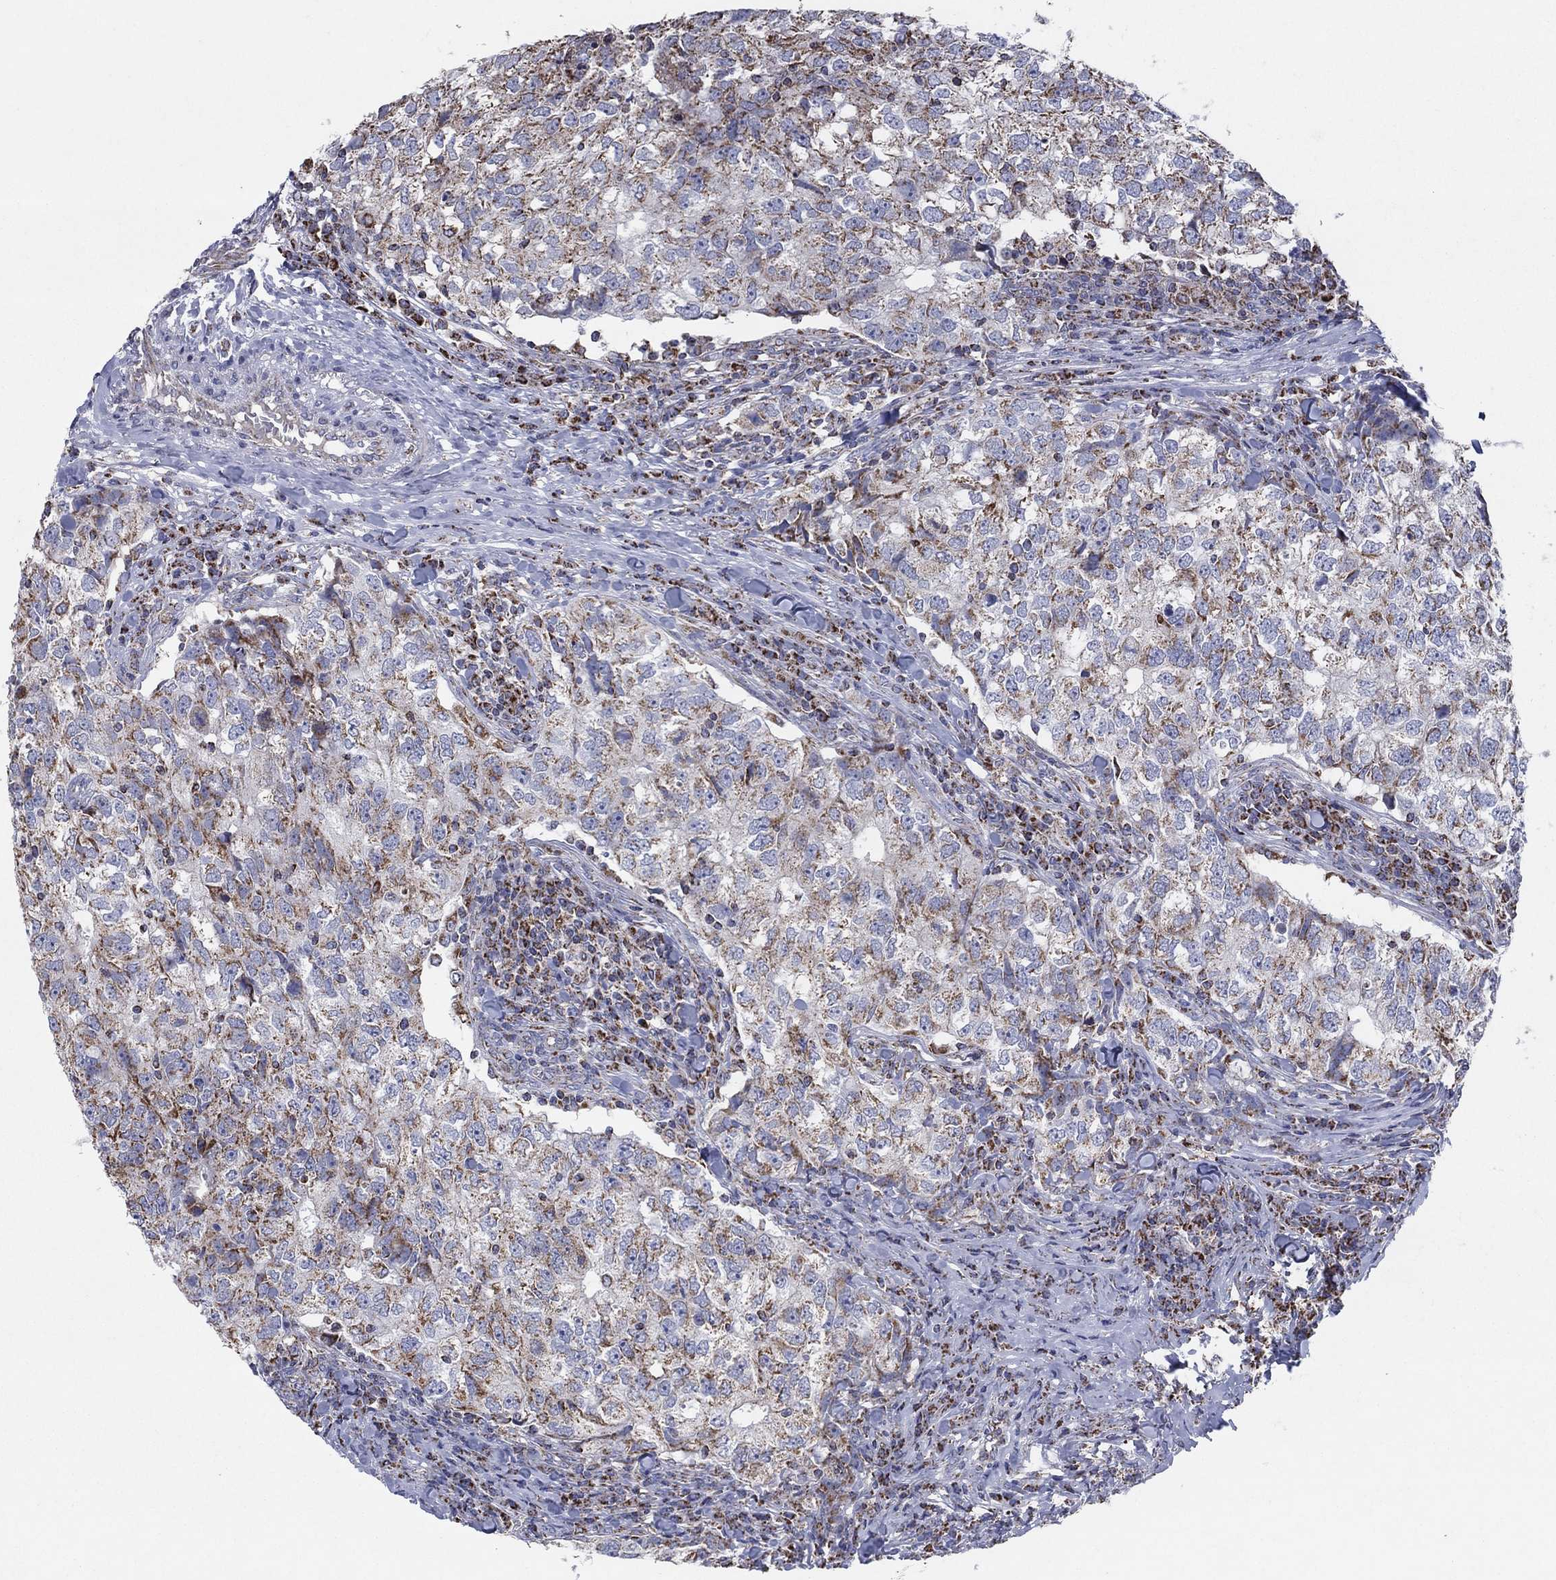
{"staining": {"intensity": "moderate", "quantity": "25%-75%", "location": "cytoplasmic/membranous"}, "tissue": "breast cancer", "cell_type": "Tumor cells", "image_type": "cancer", "snomed": [{"axis": "morphology", "description": "Duct carcinoma"}, {"axis": "topography", "description": "Breast"}], "caption": "Human infiltrating ductal carcinoma (breast) stained with a brown dye demonstrates moderate cytoplasmic/membranous positive positivity in about 25%-75% of tumor cells.", "gene": "C9orf85", "patient": {"sex": "female", "age": 30}}